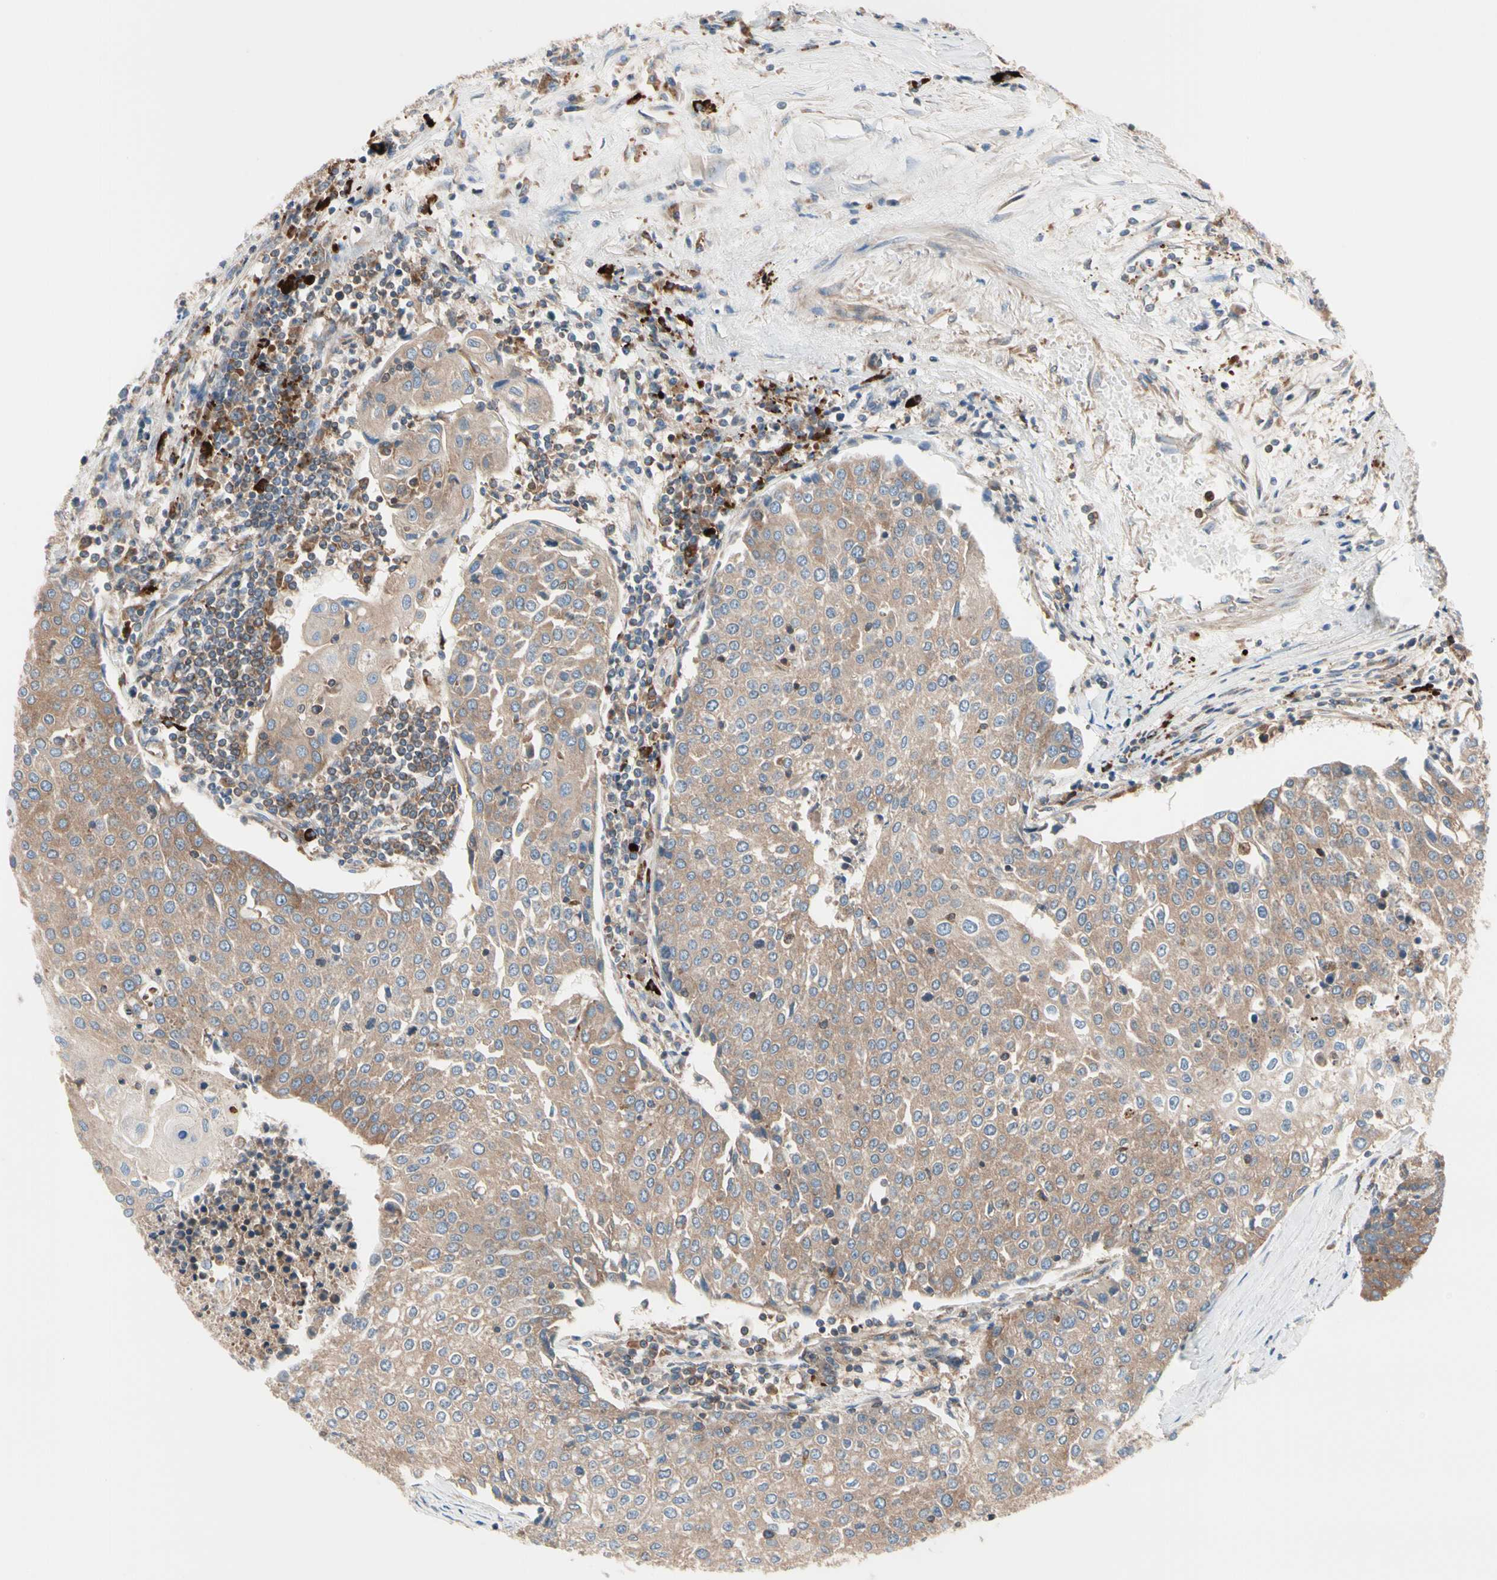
{"staining": {"intensity": "weak", "quantity": ">75%", "location": "cytoplasmic/membranous"}, "tissue": "urothelial cancer", "cell_type": "Tumor cells", "image_type": "cancer", "snomed": [{"axis": "morphology", "description": "Urothelial carcinoma, High grade"}, {"axis": "topography", "description": "Urinary bladder"}], "caption": "The micrograph reveals a brown stain indicating the presence of a protein in the cytoplasmic/membranous of tumor cells in high-grade urothelial carcinoma. (Stains: DAB (3,3'-diaminobenzidine) in brown, nuclei in blue, Microscopy: brightfield microscopy at high magnification).", "gene": "ROCK1", "patient": {"sex": "female", "age": 85}}